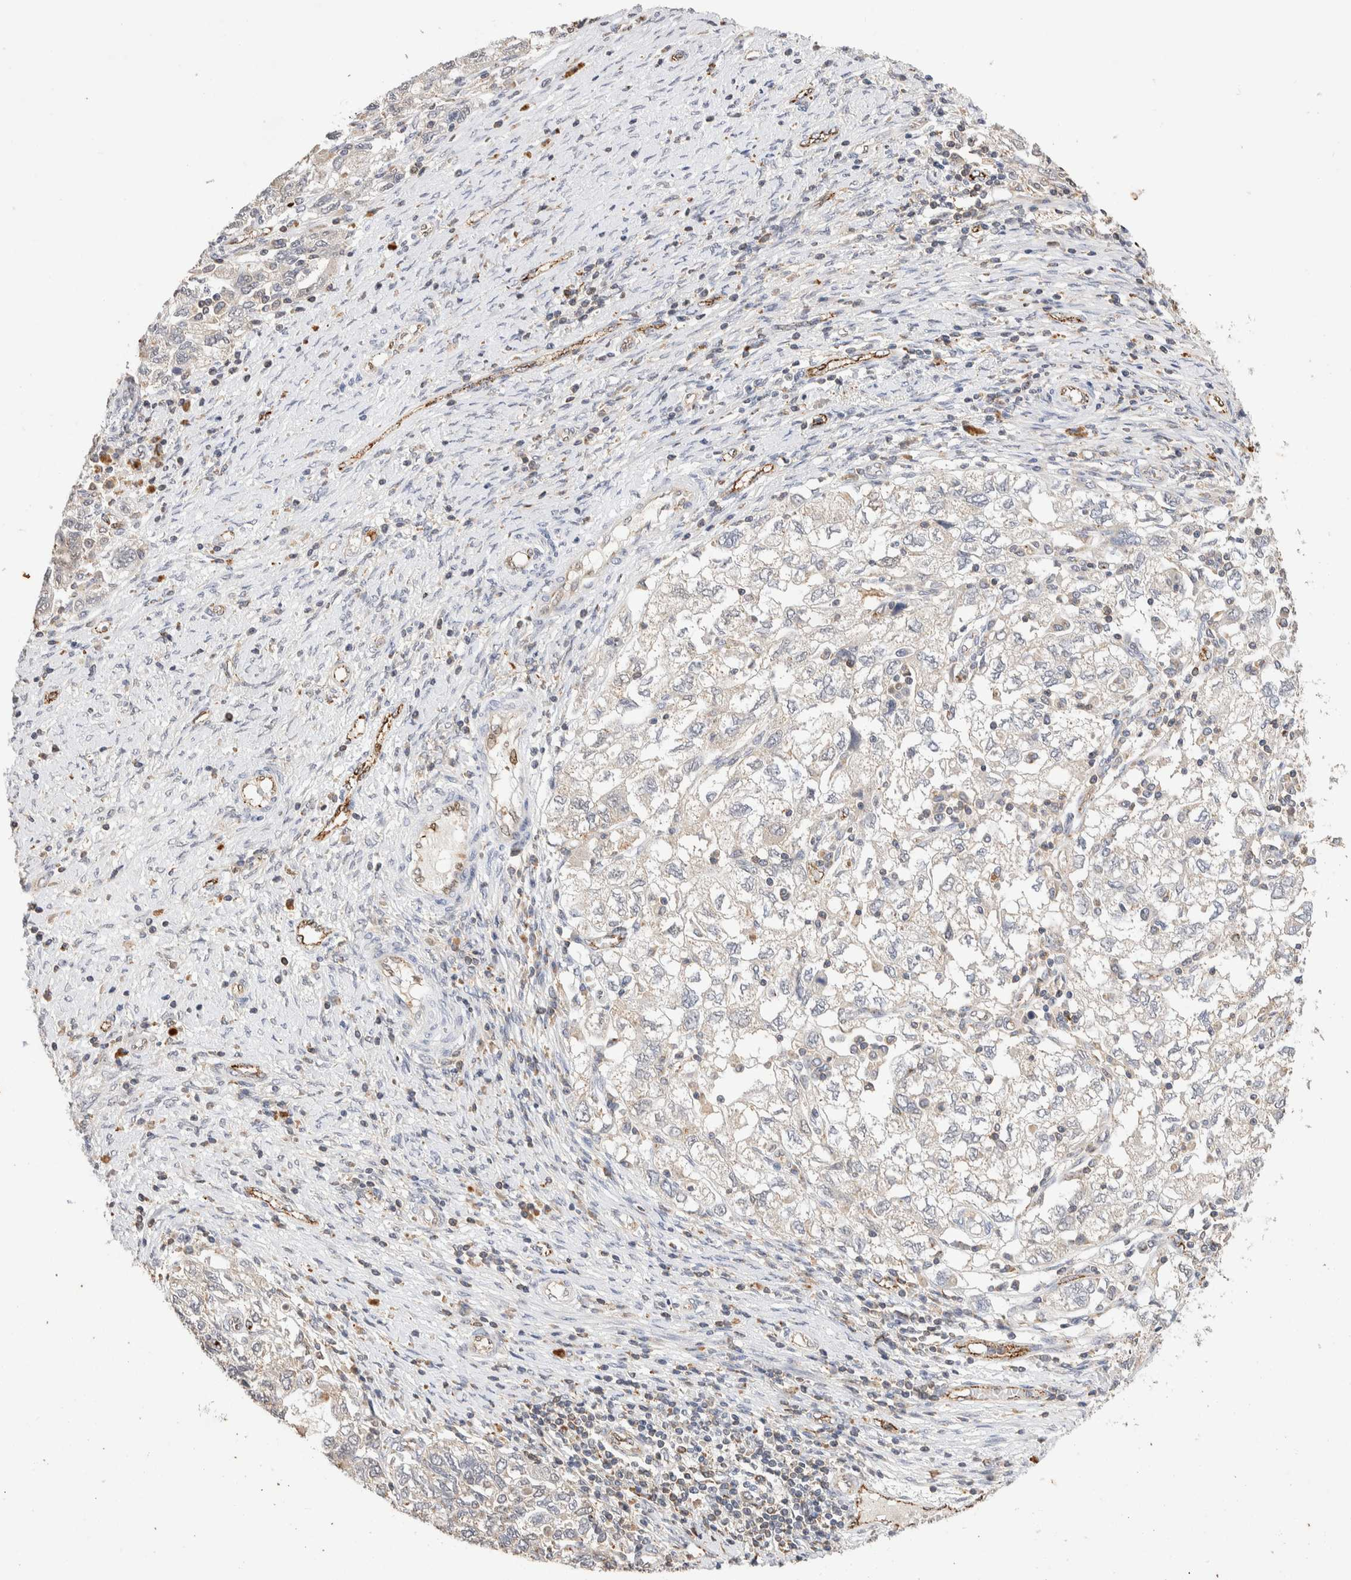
{"staining": {"intensity": "negative", "quantity": "none", "location": "none"}, "tissue": "ovarian cancer", "cell_type": "Tumor cells", "image_type": "cancer", "snomed": [{"axis": "morphology", "description": "Carcinoma, NOS"}, {"axis": "morphology", "description": "Cystadenocarcinoma, serous, NOS"}, {"axis": "topography", "description": "Ovary"}], "caption": "There is no significant positivity in tumor cells of carcinoma (ovarian).", "gene": "NSMAF", "patient": {"sex": "female", "age": 69}}